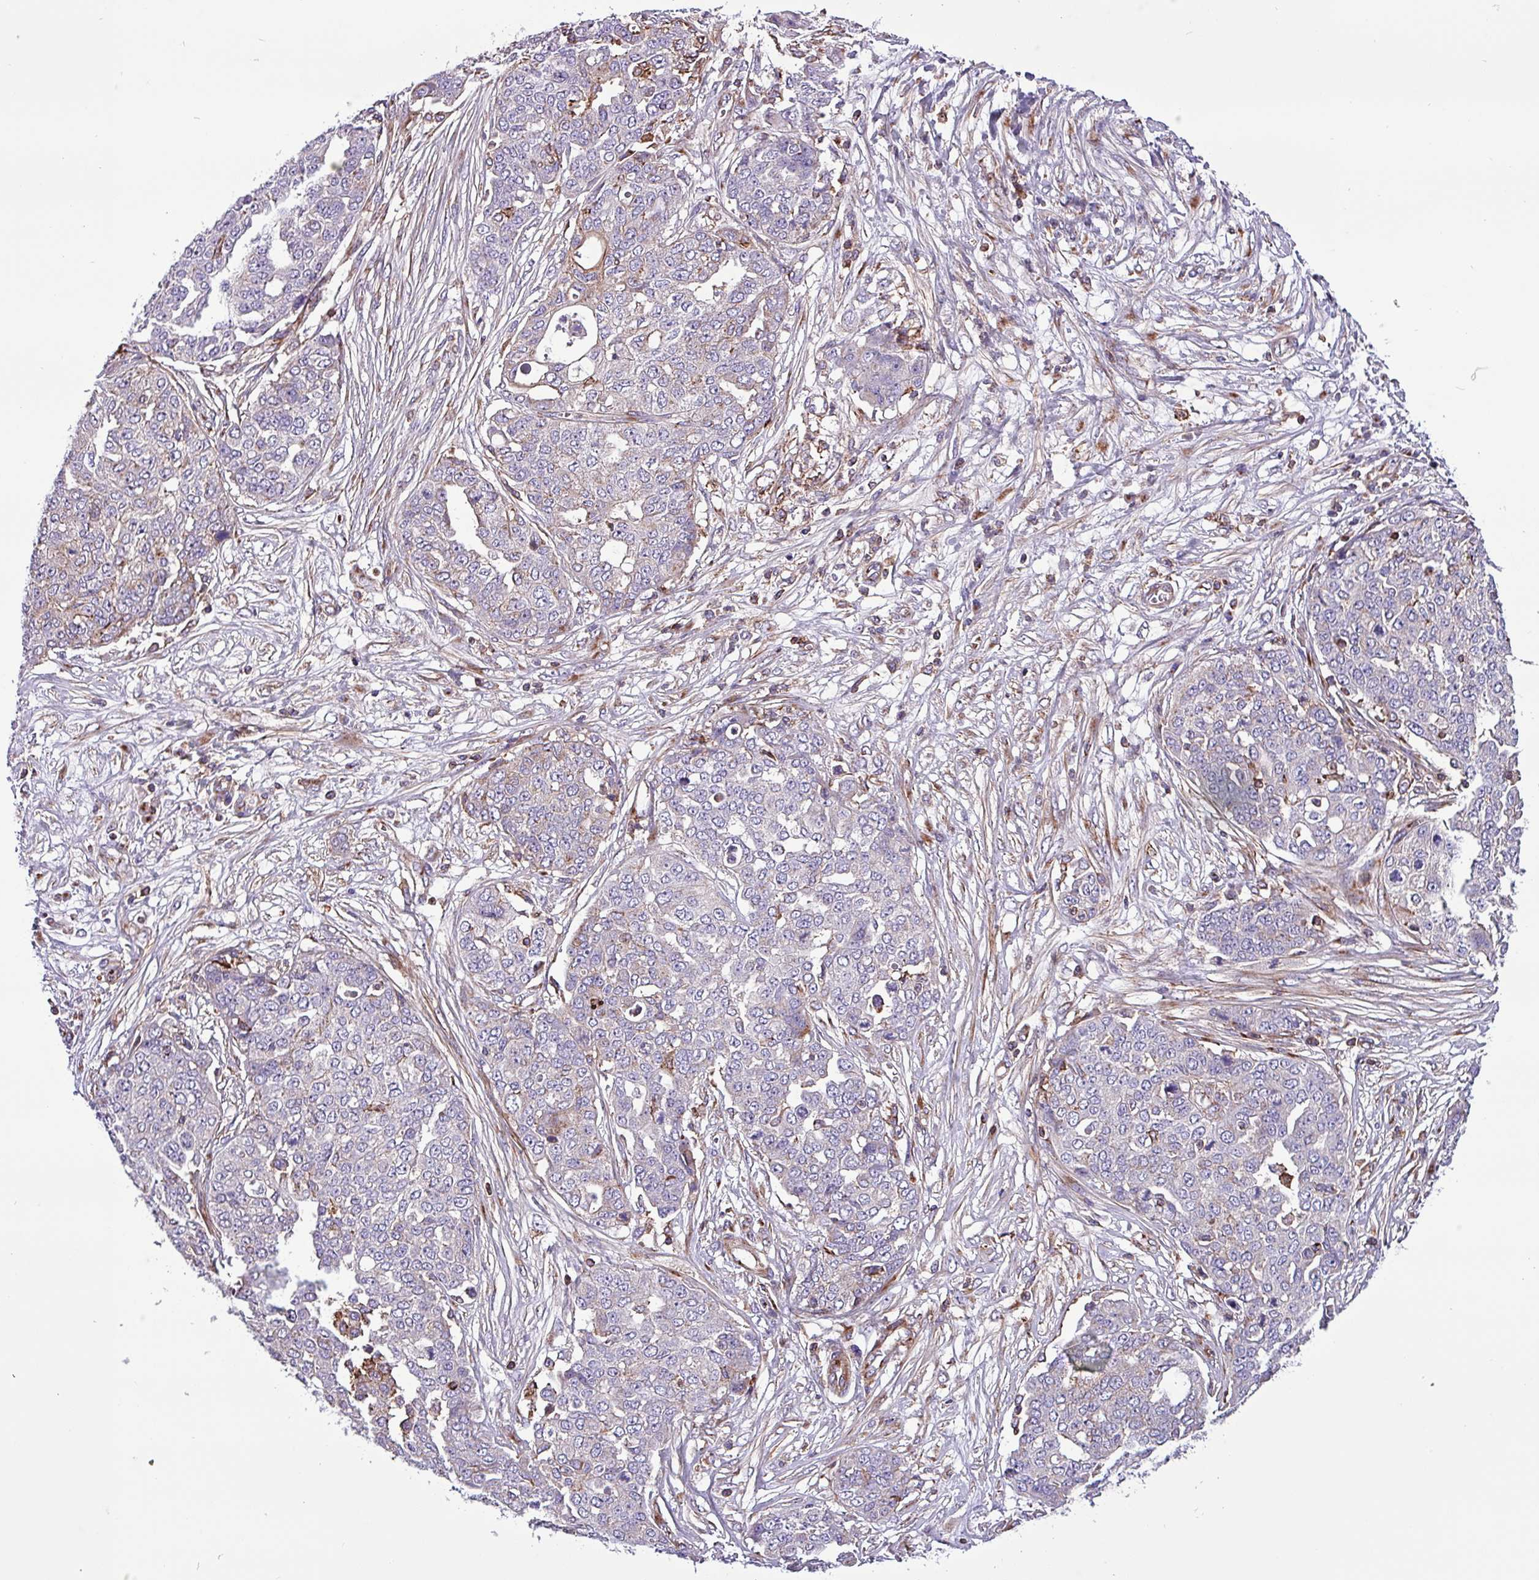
{"staining": {"intensity": "negative", "quantity": "none", "location": "none"}, "tissue": "ovarian cancer", "cell_type": "Tumor cells", "image_type": "cancer", "snomed": [{"axis": "morphology", "description": "Cystadenocarcinoma, serous, NOS"}, {"axis": "topography", "description": "Soft tissue"}, {"axis": "topography", "description": "Ovary"}], "caption": "Micrograph shows no significant protein expression in tumor cells of ovarian serous cystadenocarcinoma. (DAB (3,3'-diaminobenzidine) immunohistochemistry visualized using brightfield microscopy, high magnification).", "gene": "VAMP4", "patient": {"sex": "female", "age": 57}}